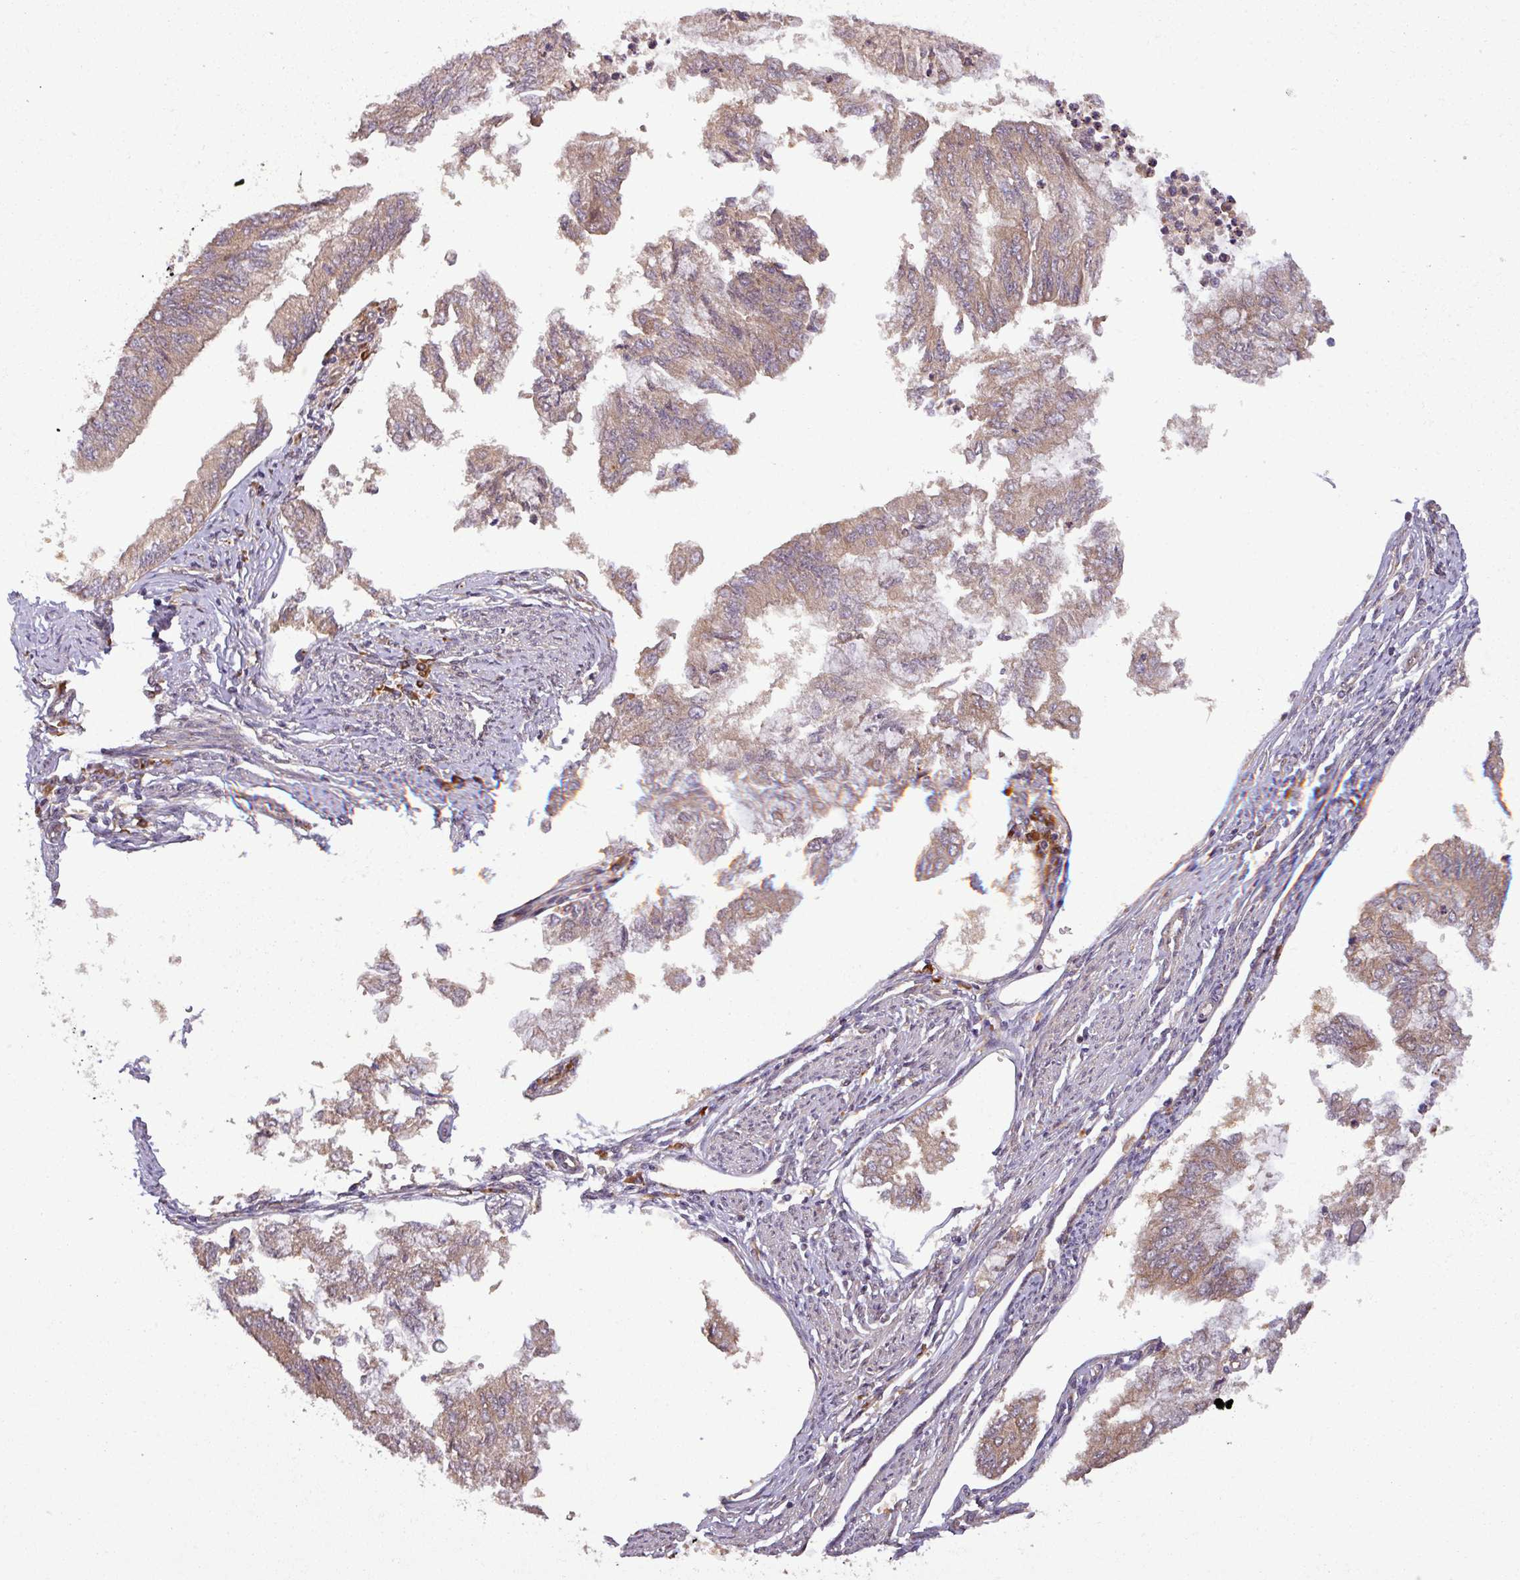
{"staining": {"intensity": "moderate", "quantity": ">75%", "location": "cytoplasmic/membranous"}, "tissue": "endometrial cancer", "cell_type": "Tumor cells", "image_type": "cancer", "snomed": [{"axis": "morphology", "description": "Adenocarcinoma, NOS"}, {"axis": "topography", "description": "Endometrium"}], "caption": "Adenocarcinoma (endometrial) tissue reveals moderate cytoplasmic/membranous staining in about >75% of tumor cells", "gene": "ART1", "patient": {"sex": "female", "age": 68}}